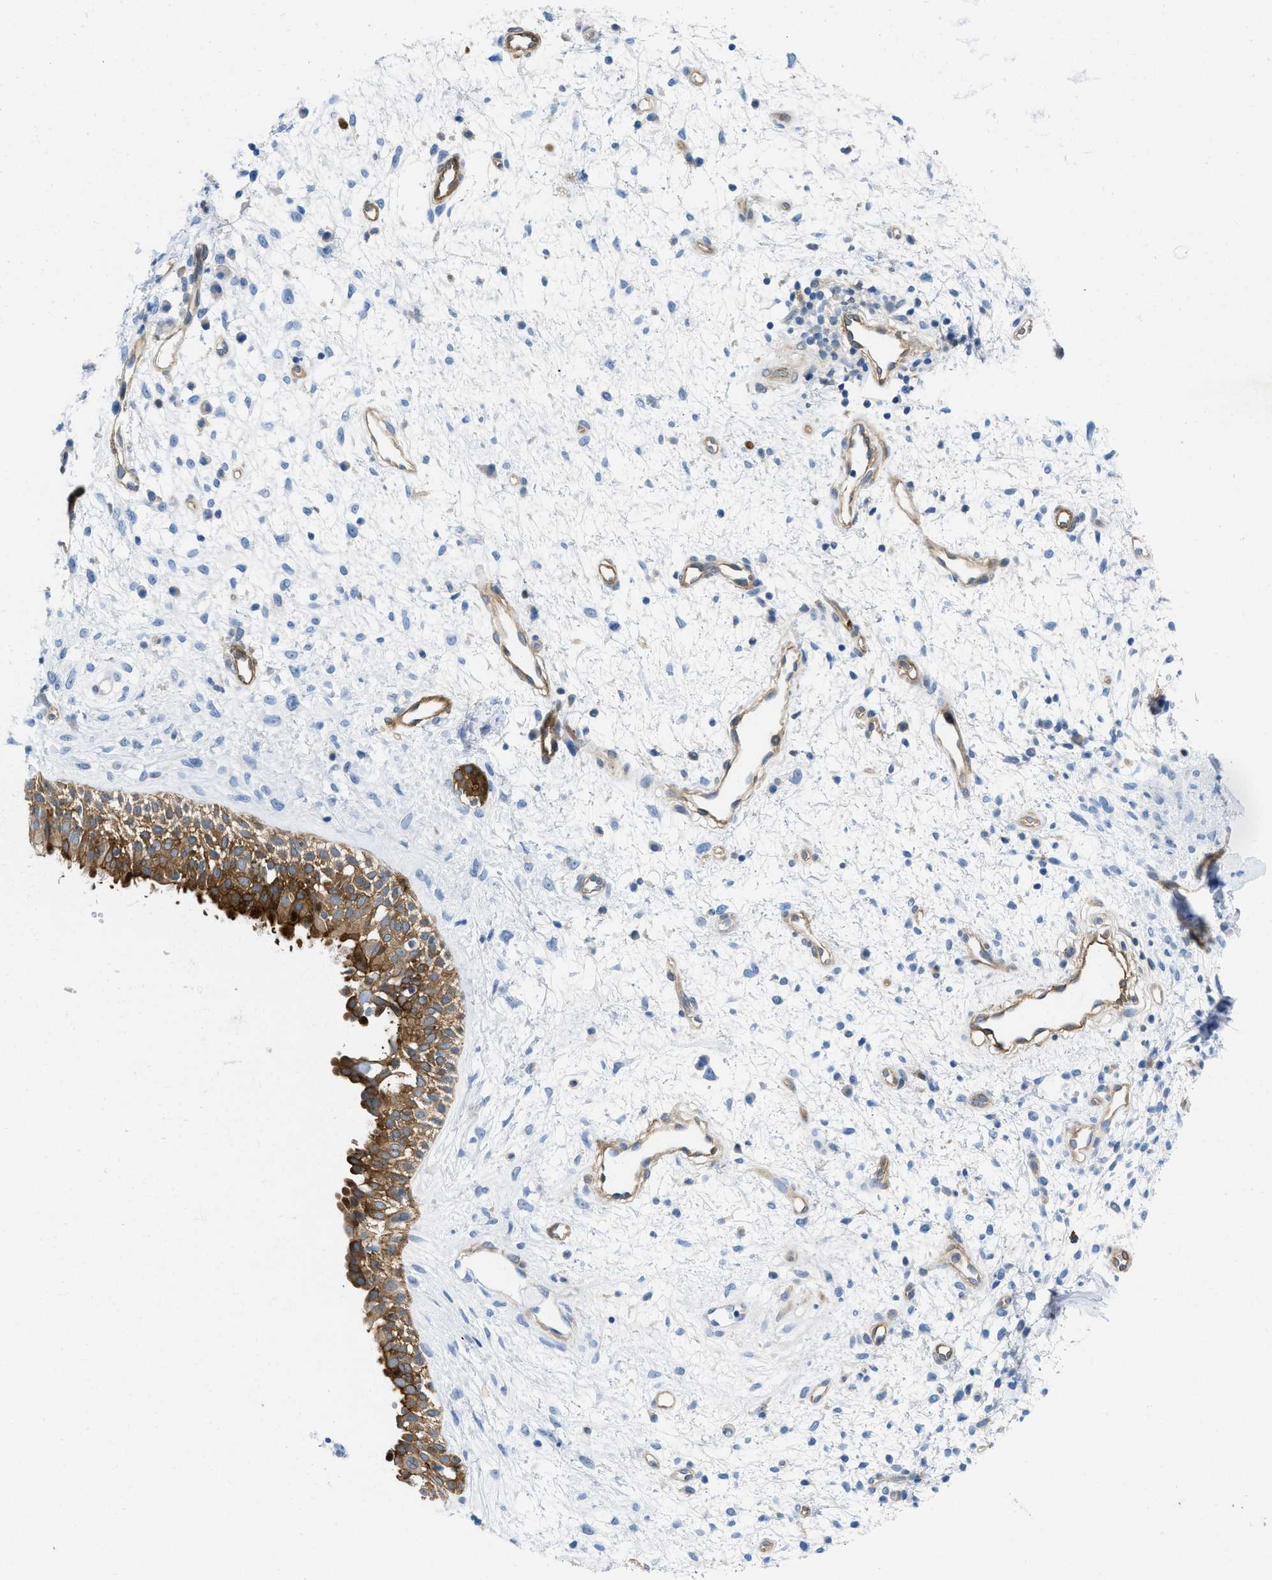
{"staining": {"intensity": "strong", "quantity": ">75%", "location": "cytoplasmic/membranous"}, "tissue": "nasopharynx", "cell_type": "Respiratory epithelial cells", "image_type": "normal", "snomed": [{"axis": "morphology", "description": "Normal tissue, NOS"}, {"axis": "topography", "description": "Nasopharynx"}], "caption": "Human nasopharynx stained for a protein (brown) demonstrates strong cytoplasmic/membranous positive staining in approximately >75% of respiratory epithelial cells.", "gene": "PDLIM5", "patient": {"sex": "male", "age": 22}}